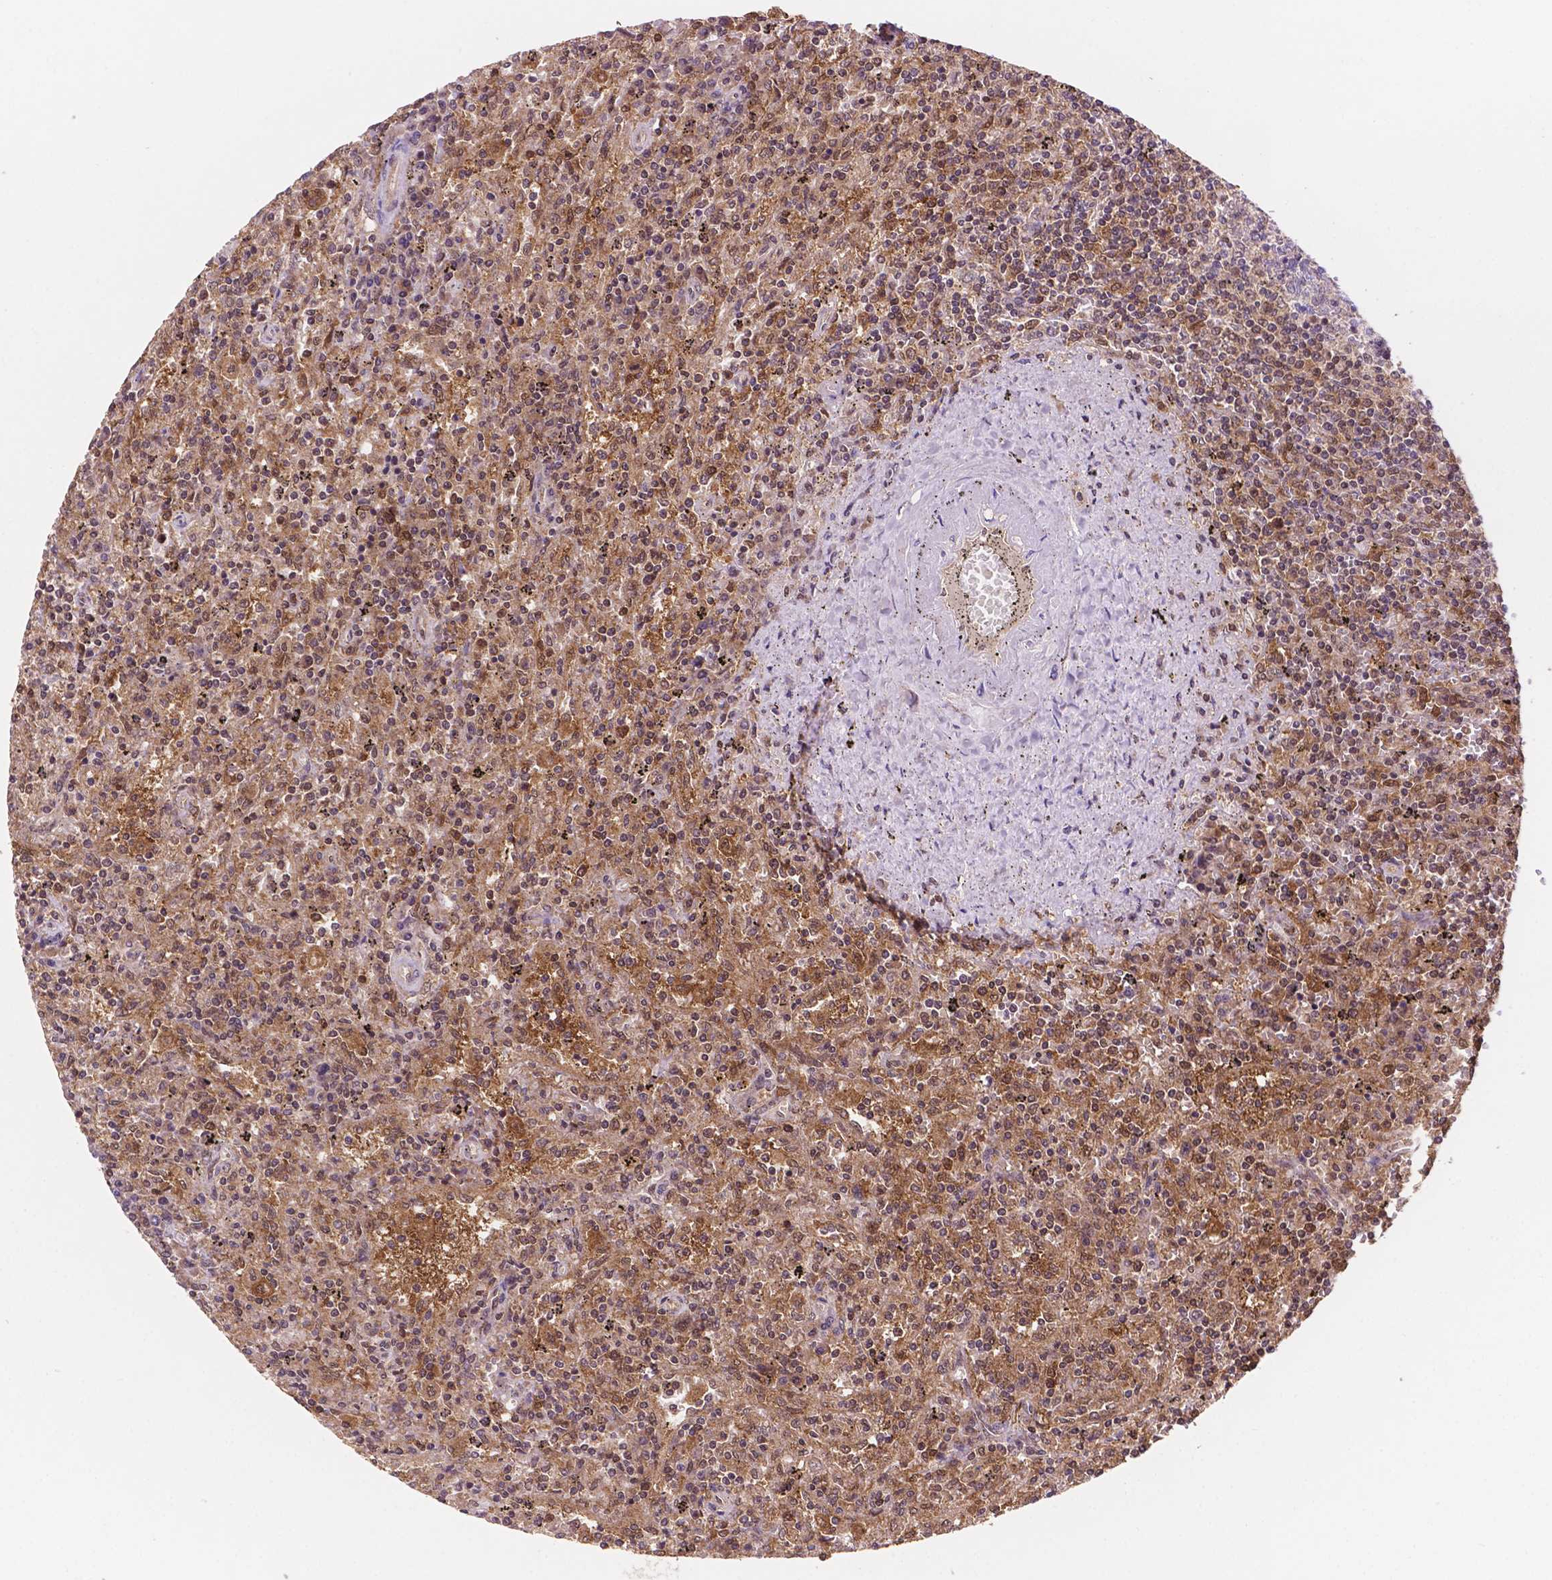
{"staining": {"intensity": "moderate", "quantity": ">75%", "location": "cytoplasmic/membranous,nuclear"}, "tissue": "lymphoma", "cell_type": "Tumor cells", "image_type": "cancer", "snomed": [{"axis": "morphology", "description": "Malignant lymphoma, non-Hodgkin's type, Low grade"}, {"axis": "topography", "description": "Spleen"}], "caption": "Protein staining shows moderate cytoplasmic/membranous and nuclear staining in about >75% of tumor cells in lymphoma.", "gene": "UBE2L6", "patient": {"sex": "male", "age": 62}}